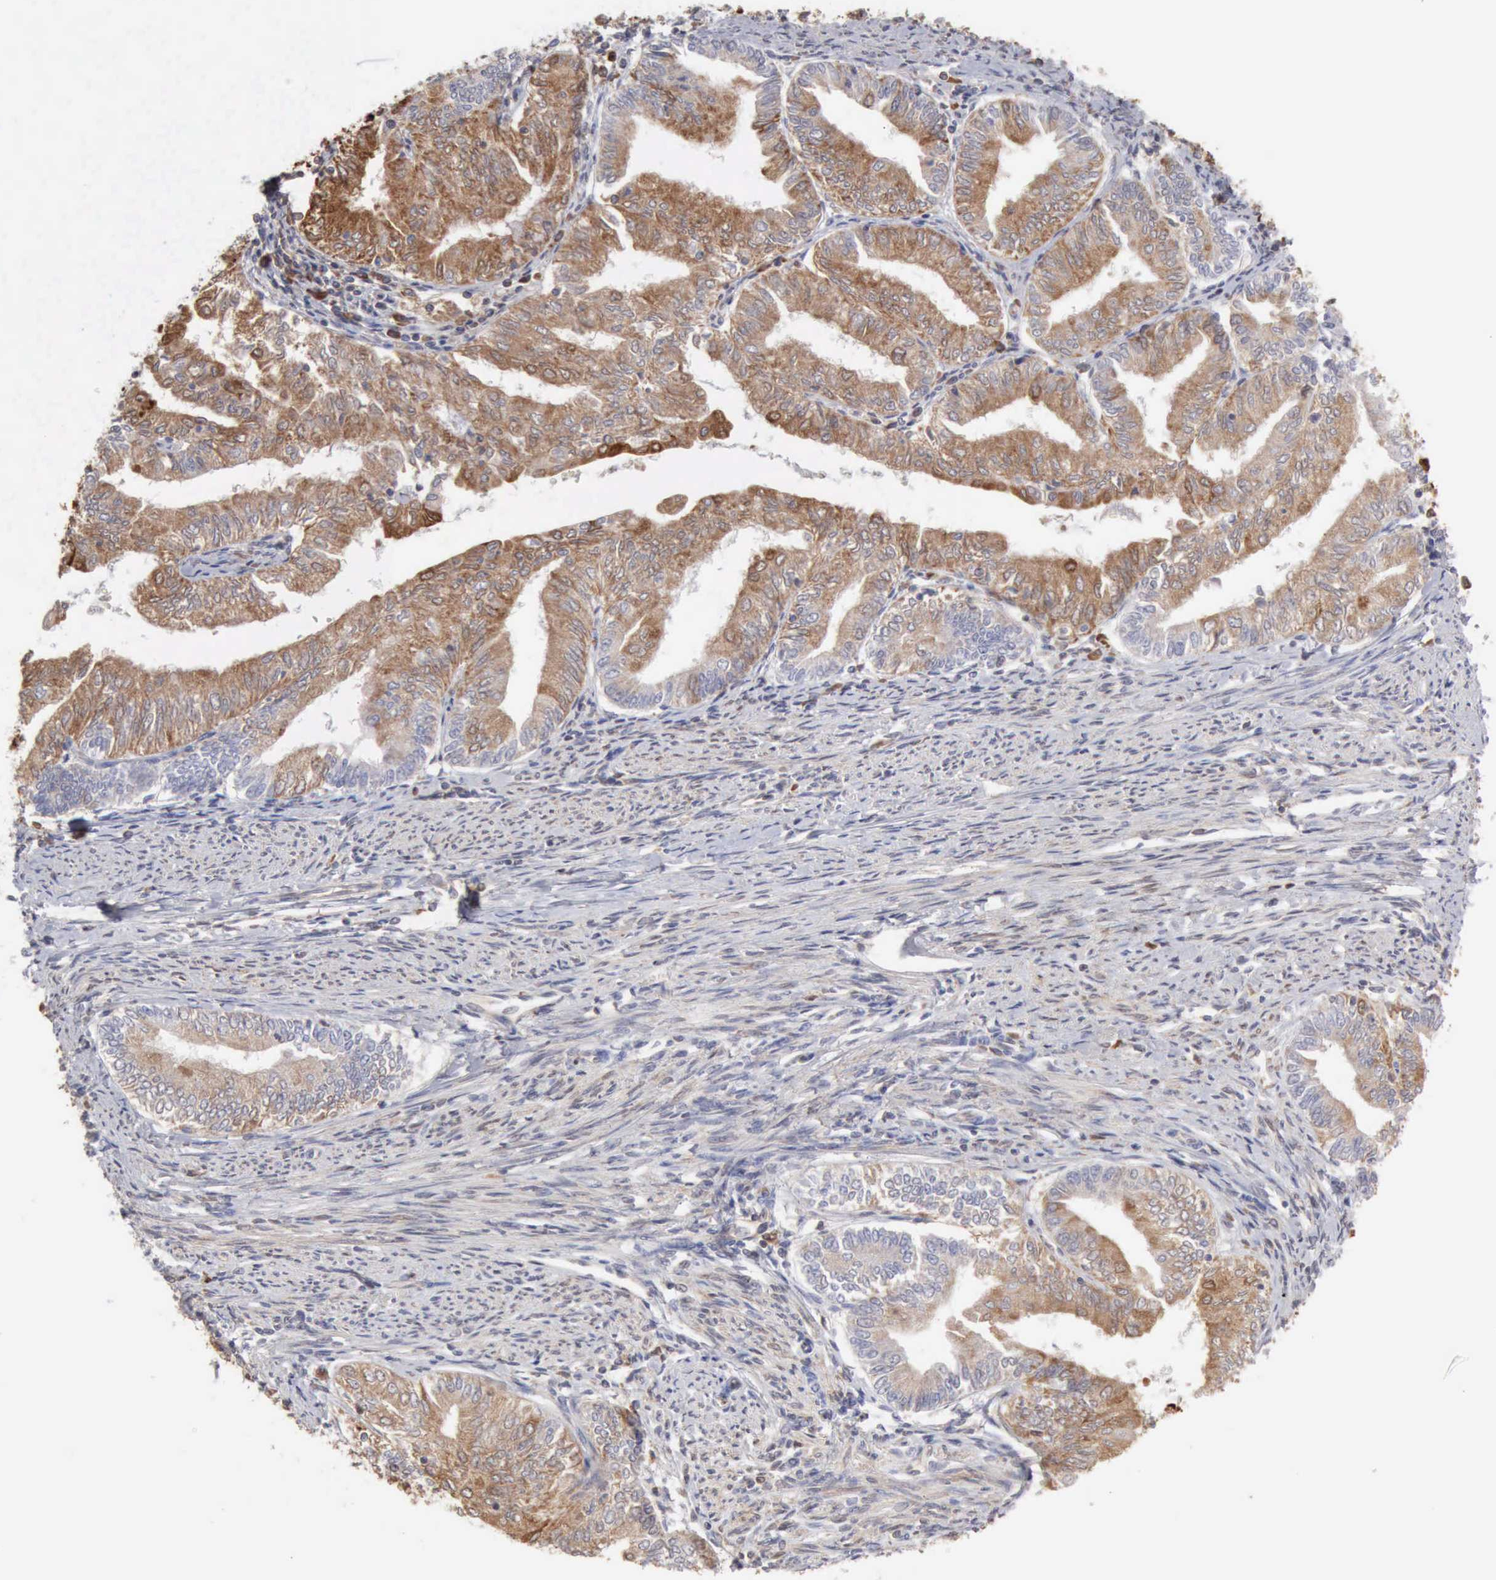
{"staining": {"intensity": "moderate", "quantity": ">75%", "location": "cytoplasmic/membranous"}, "tissue": "endometrial cancer", "cell_type": "Tumor cells", "image_type": "cancer", "snomed": [{"axis": "morphology", "description": "Adenocarcinoma, NOS"}, {"axis": "topography", "description": "Endometrium"}], "caption": "A photomicrograph of human endometrial cancer stained for a protein shows moderate cytoplasmic/membranous brown staining in tumor cells.", "gene": "APOL2", "patient": {"sex": "female", "age": 66}}